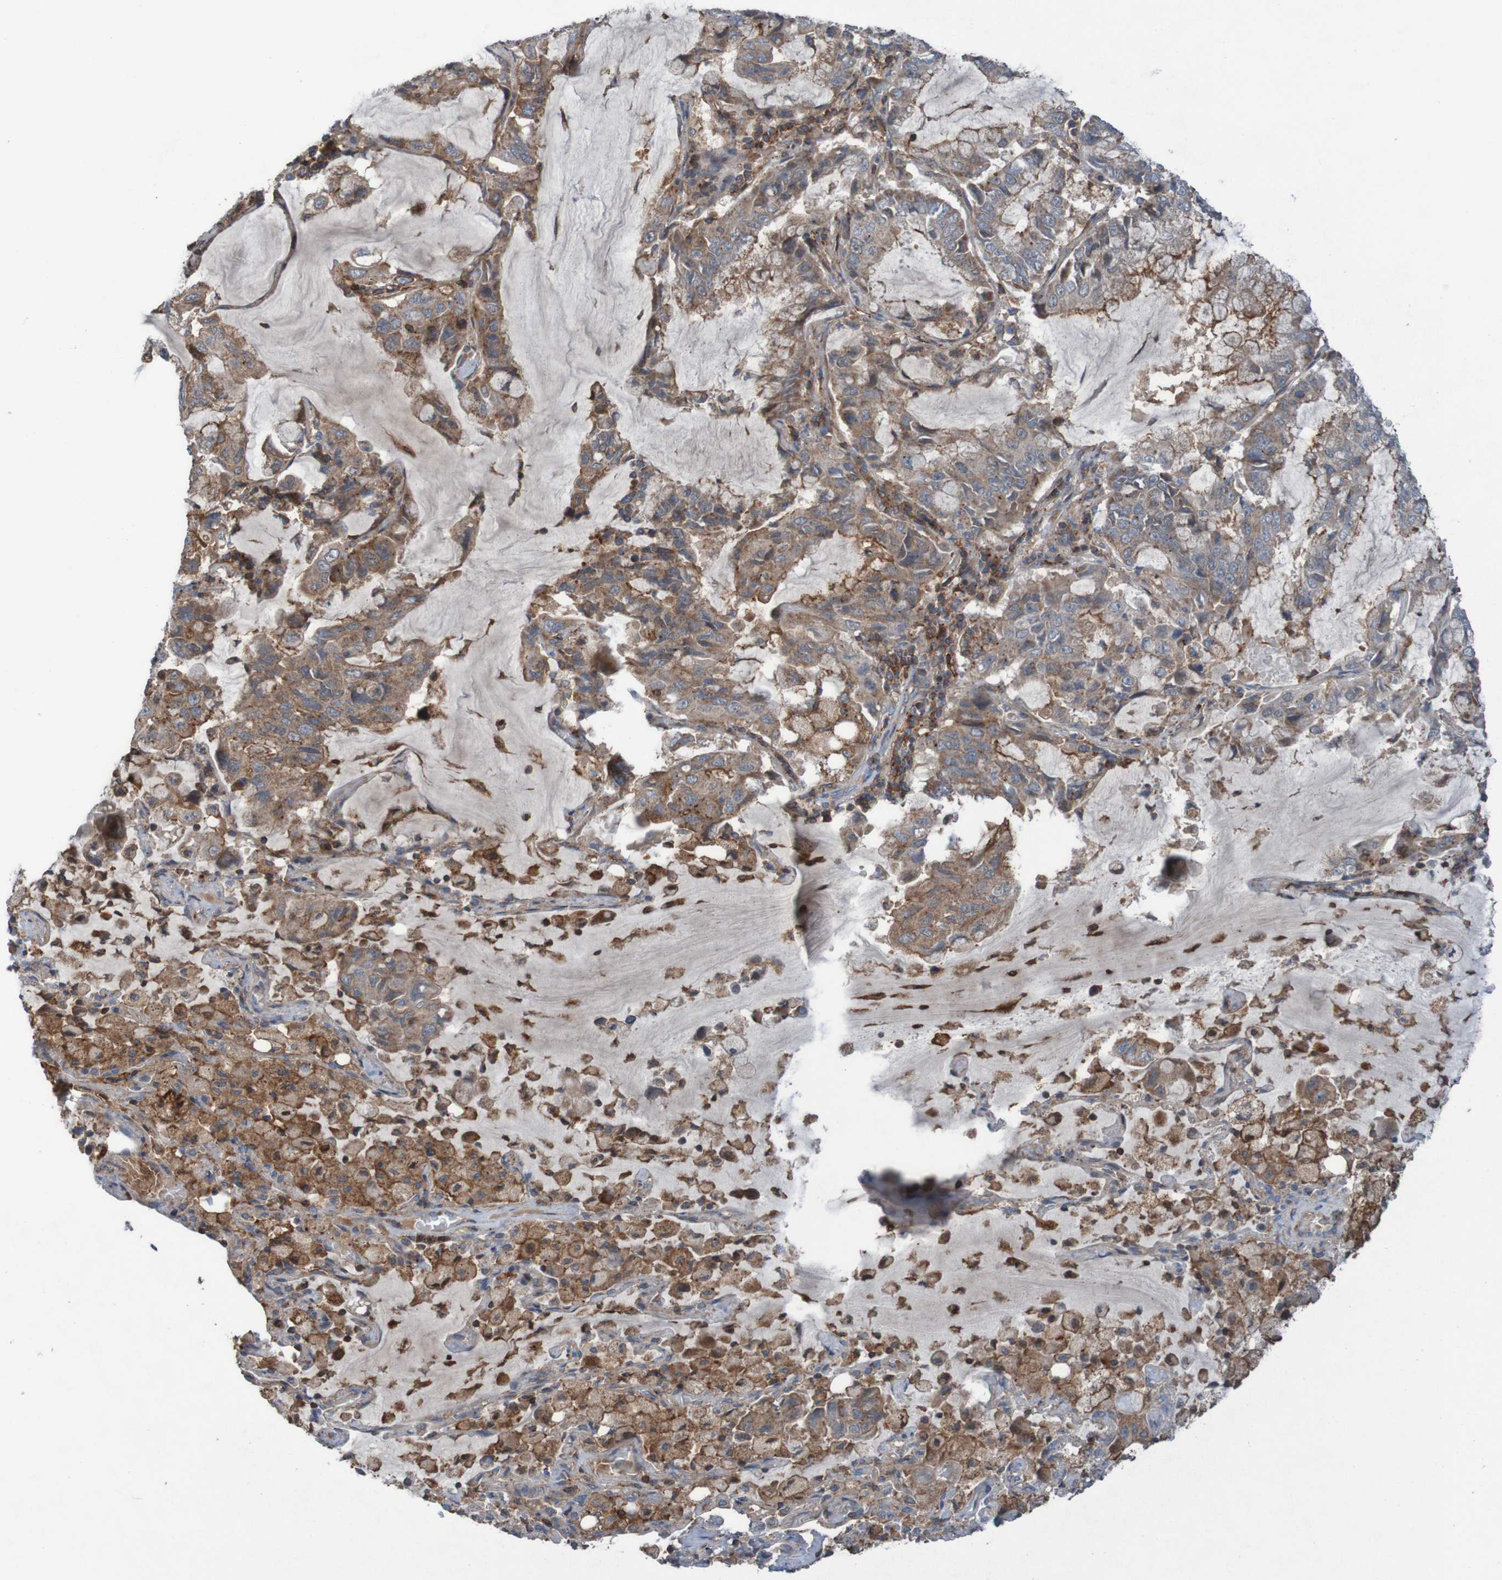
{"staining": {"intensity": "moderate", "quantity": ">75%", "location": "cytoplasmic/membranous"}, "tissue": "lung cancer", "cell_type": "Tumor cells", "image_type": "cancer", "snomed": [{"axis": "morphology", "description": "Adenocarcinoma, NOS"}, {"axis": "topography", "description": "Lung"}], "caption": "About >75% of tumor cells in lung cancer demonstrate moderate cytoplasmic/membranous protein positivity as visualized by brown immunohistochemical staining.", "gene": "PDGFB", "patient": {"sex": "male", "age": 64}}